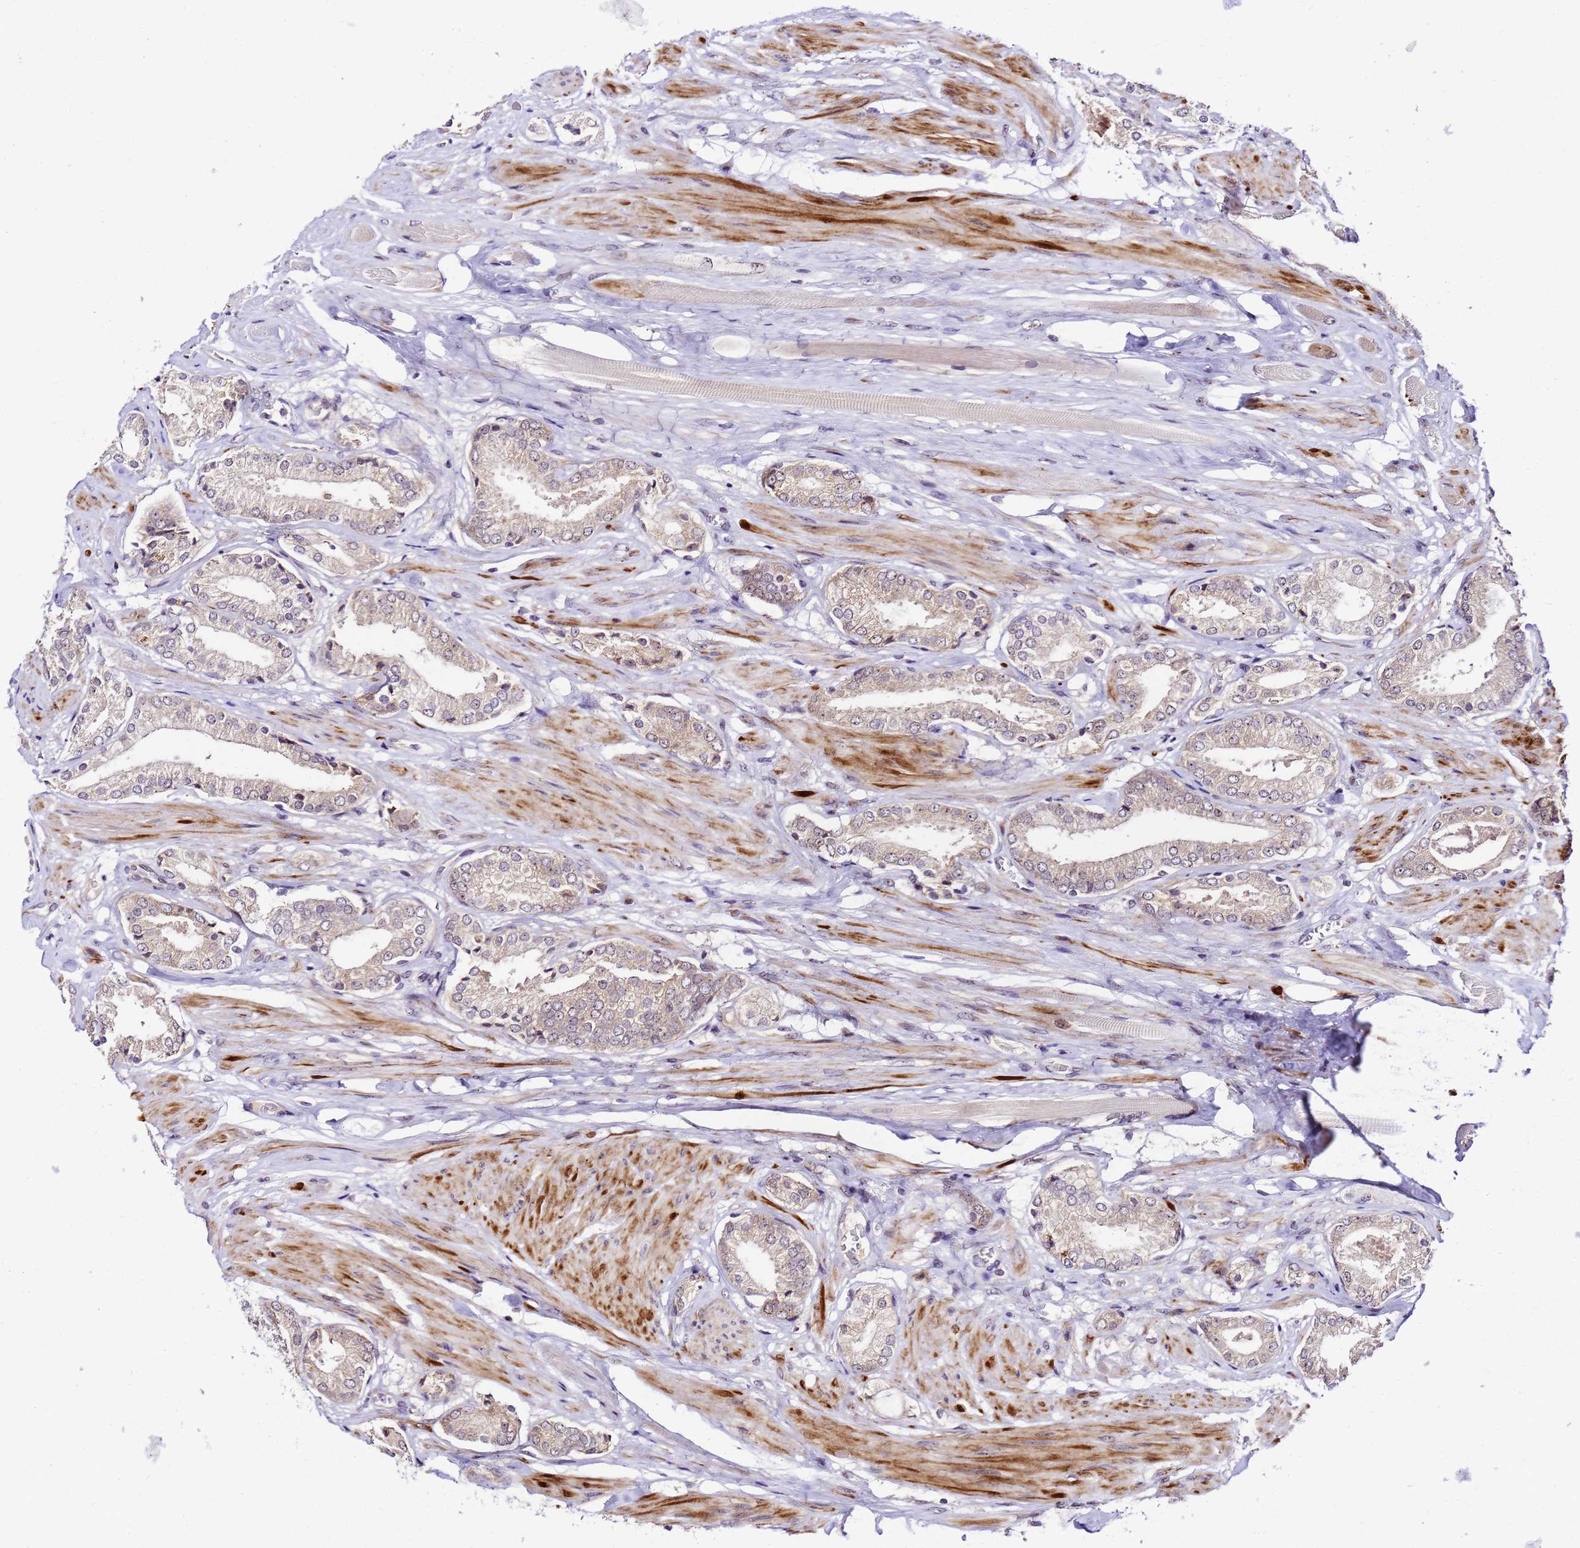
{"staining": {"intensity": "weak", "quantity": "<25%", "location": "cytoplasmic/membranous"}, "tissue": "prostate cancer", "cell_type": "Tumor cells", "image_type": "cancer", "snomed": [{"axis": "morphology", "description": "Adenocarcinoma, High grade"}, {"axis": "topography", "description": "Prostate and seminal vesicle, NOS"}], "caption": "A histopathology image of prostate adenocarcinoma (high-grade) stained for a protein shows no brown staining in tumor cells.", "gene": "SLX4IP", "patient": {"sex": "male", "age": 64}}